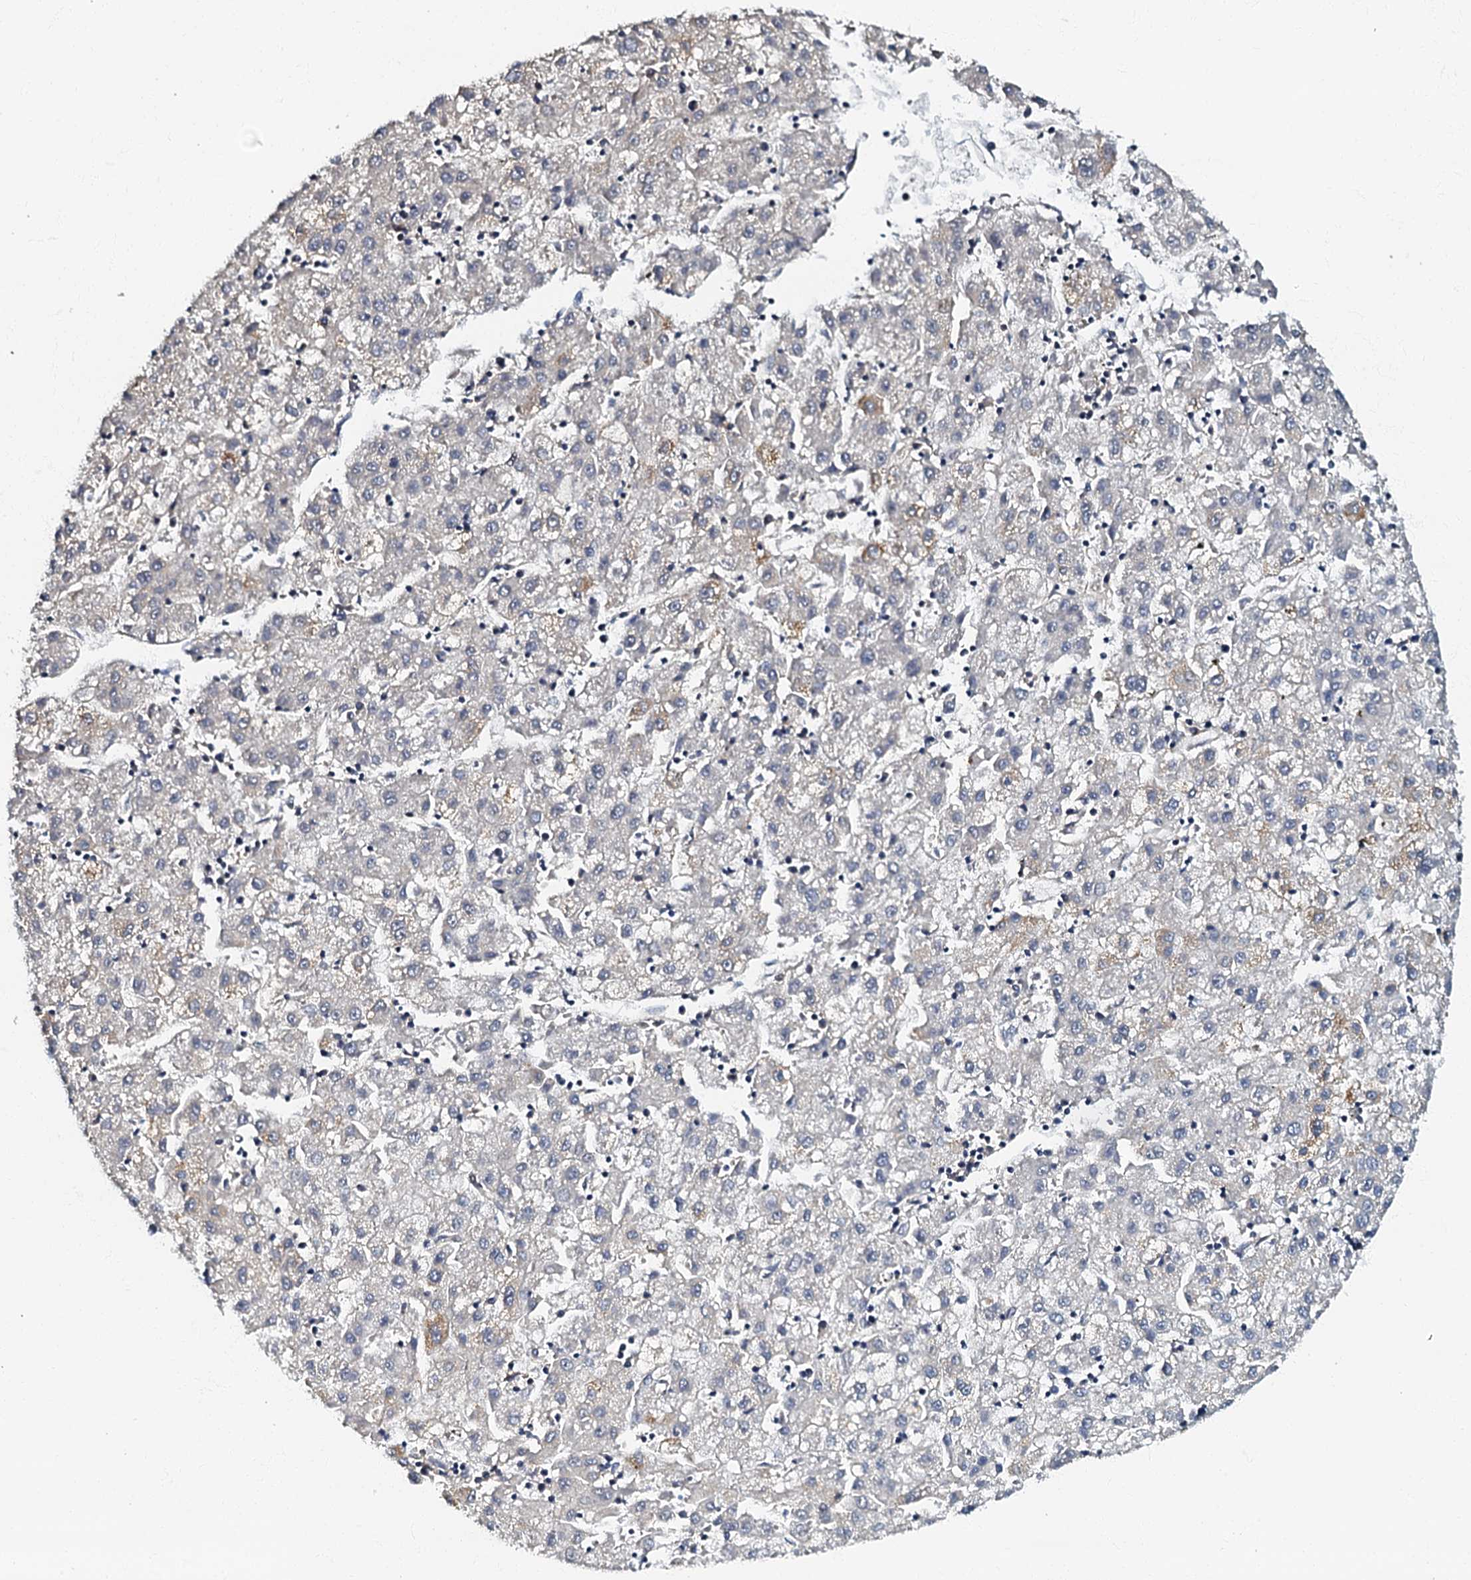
{"staining": {"intensity": "weak", "quantity": "<25%", "location": "cytoplasmic/membranous"}, "tissue": "liver cancer", "cell_type": "Tumor cells", "image_type": "cancer", "snomed": [{"axis": "morphology", "description": "Carcinoma, Hepatocellular, NOS"}, {"axis": "topography", "description": "Liver"}], "caption": "IHC histopathology image of liver cancer (hepatocellular carcinoma) stained for a protein (brown), which demonstrates no positivity in tumor cells. Nuclei are stained in blue.", "gene": "OLAH", "patient": {"sex": "male", "age": 72}}